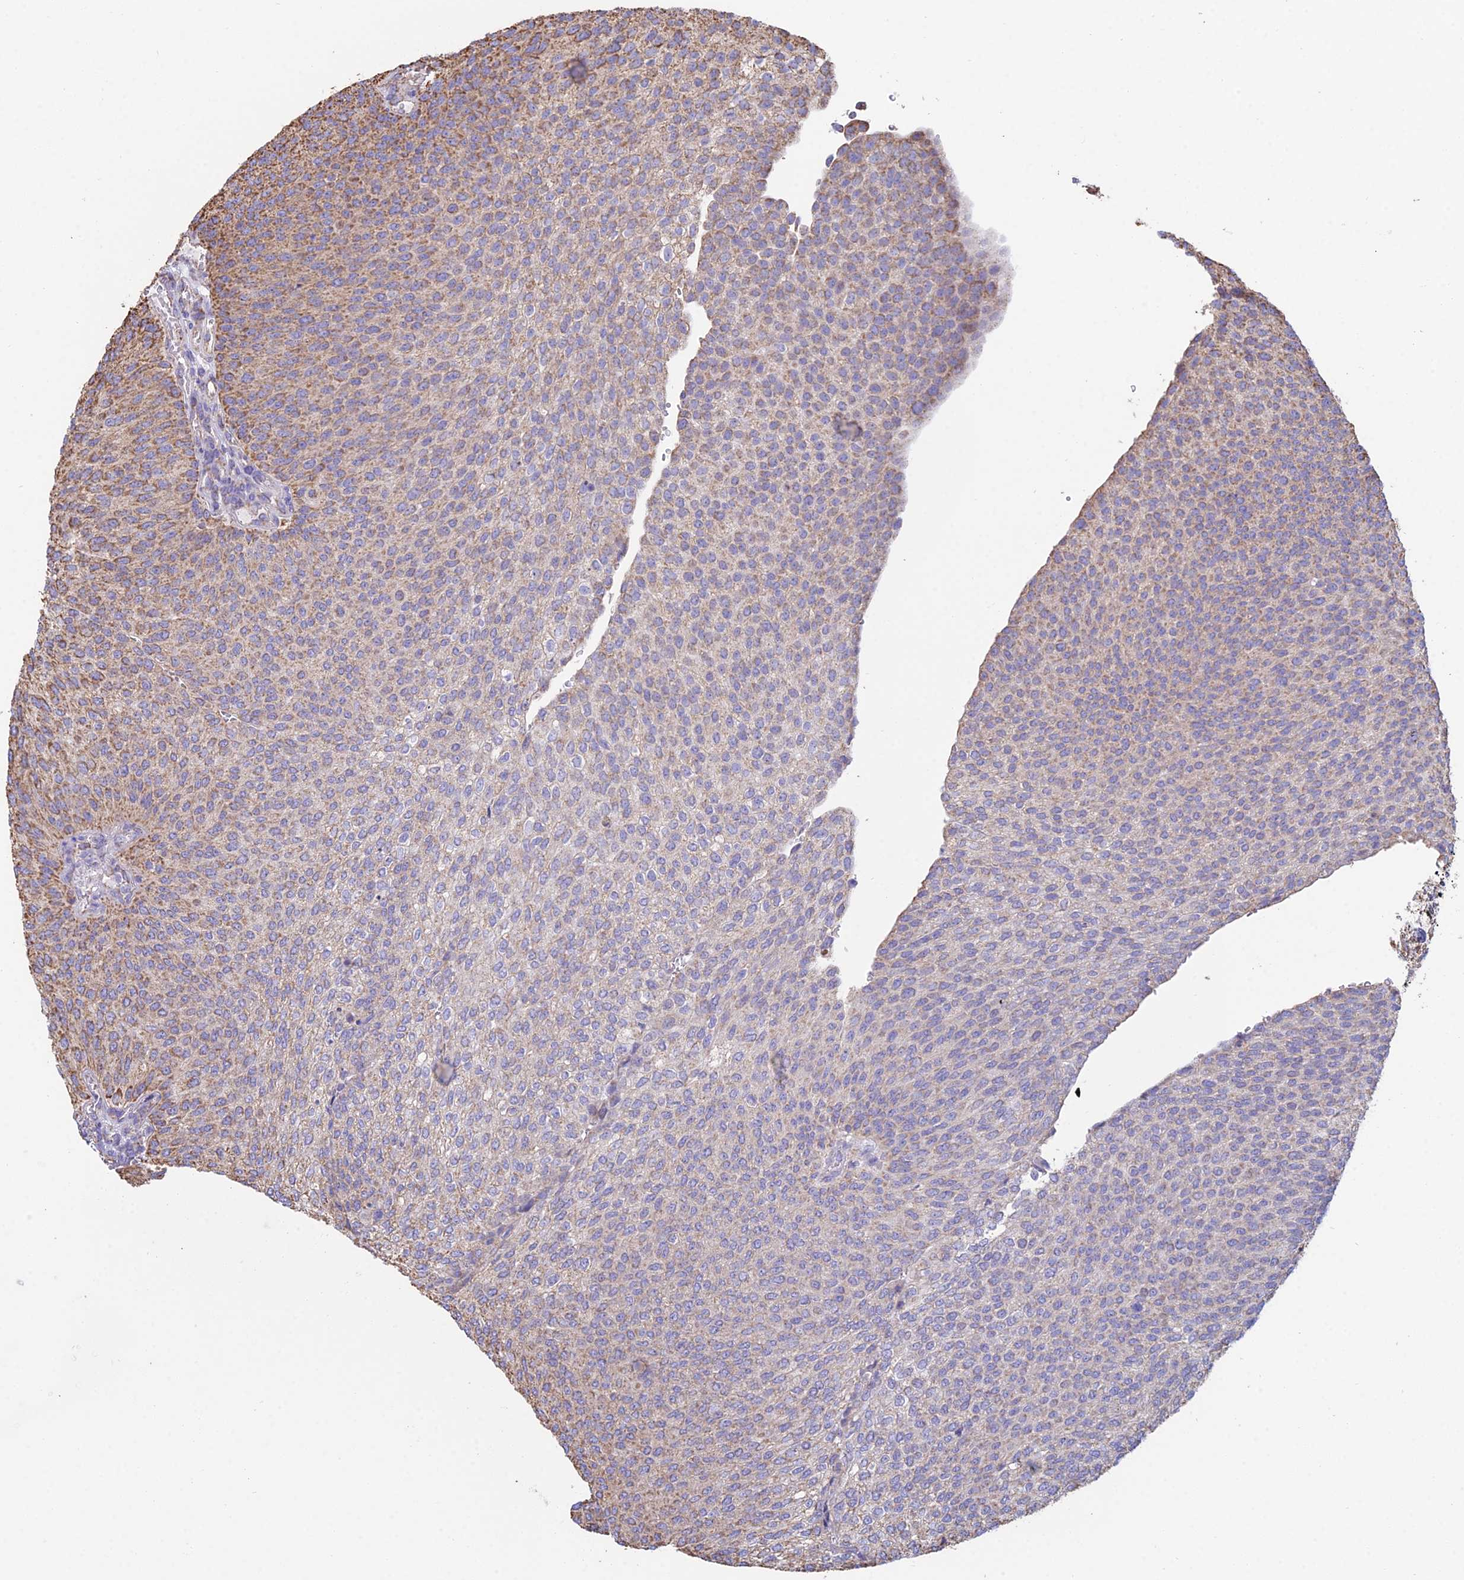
{"staining": {"intensity": "moderate", "quantity": "<25%", "location": "cytoplasmic/membranous"}, "tissue": "urothelial cancer", "cell_type": "Tumor cells", "image_type": "cancer", "snomed": [{"axis": "morphology", "description": "Urothelial carcinoma, High grade"}, {"axis": "topography", "description": "Urinary bladder"}], "caption": "Immunohistochemical staining of human high-grade urothelial carcinoma exhibits moderate cytoplasmic/membranous protein expression in approximately <25% of tumor cells. The protein is stained brown, and the nuclei are stained in blue (DAB IHC with brightfield microscopy, high magnification).", "gene": "OR2W3", "patient": {"sex": "female", "age": 79}}